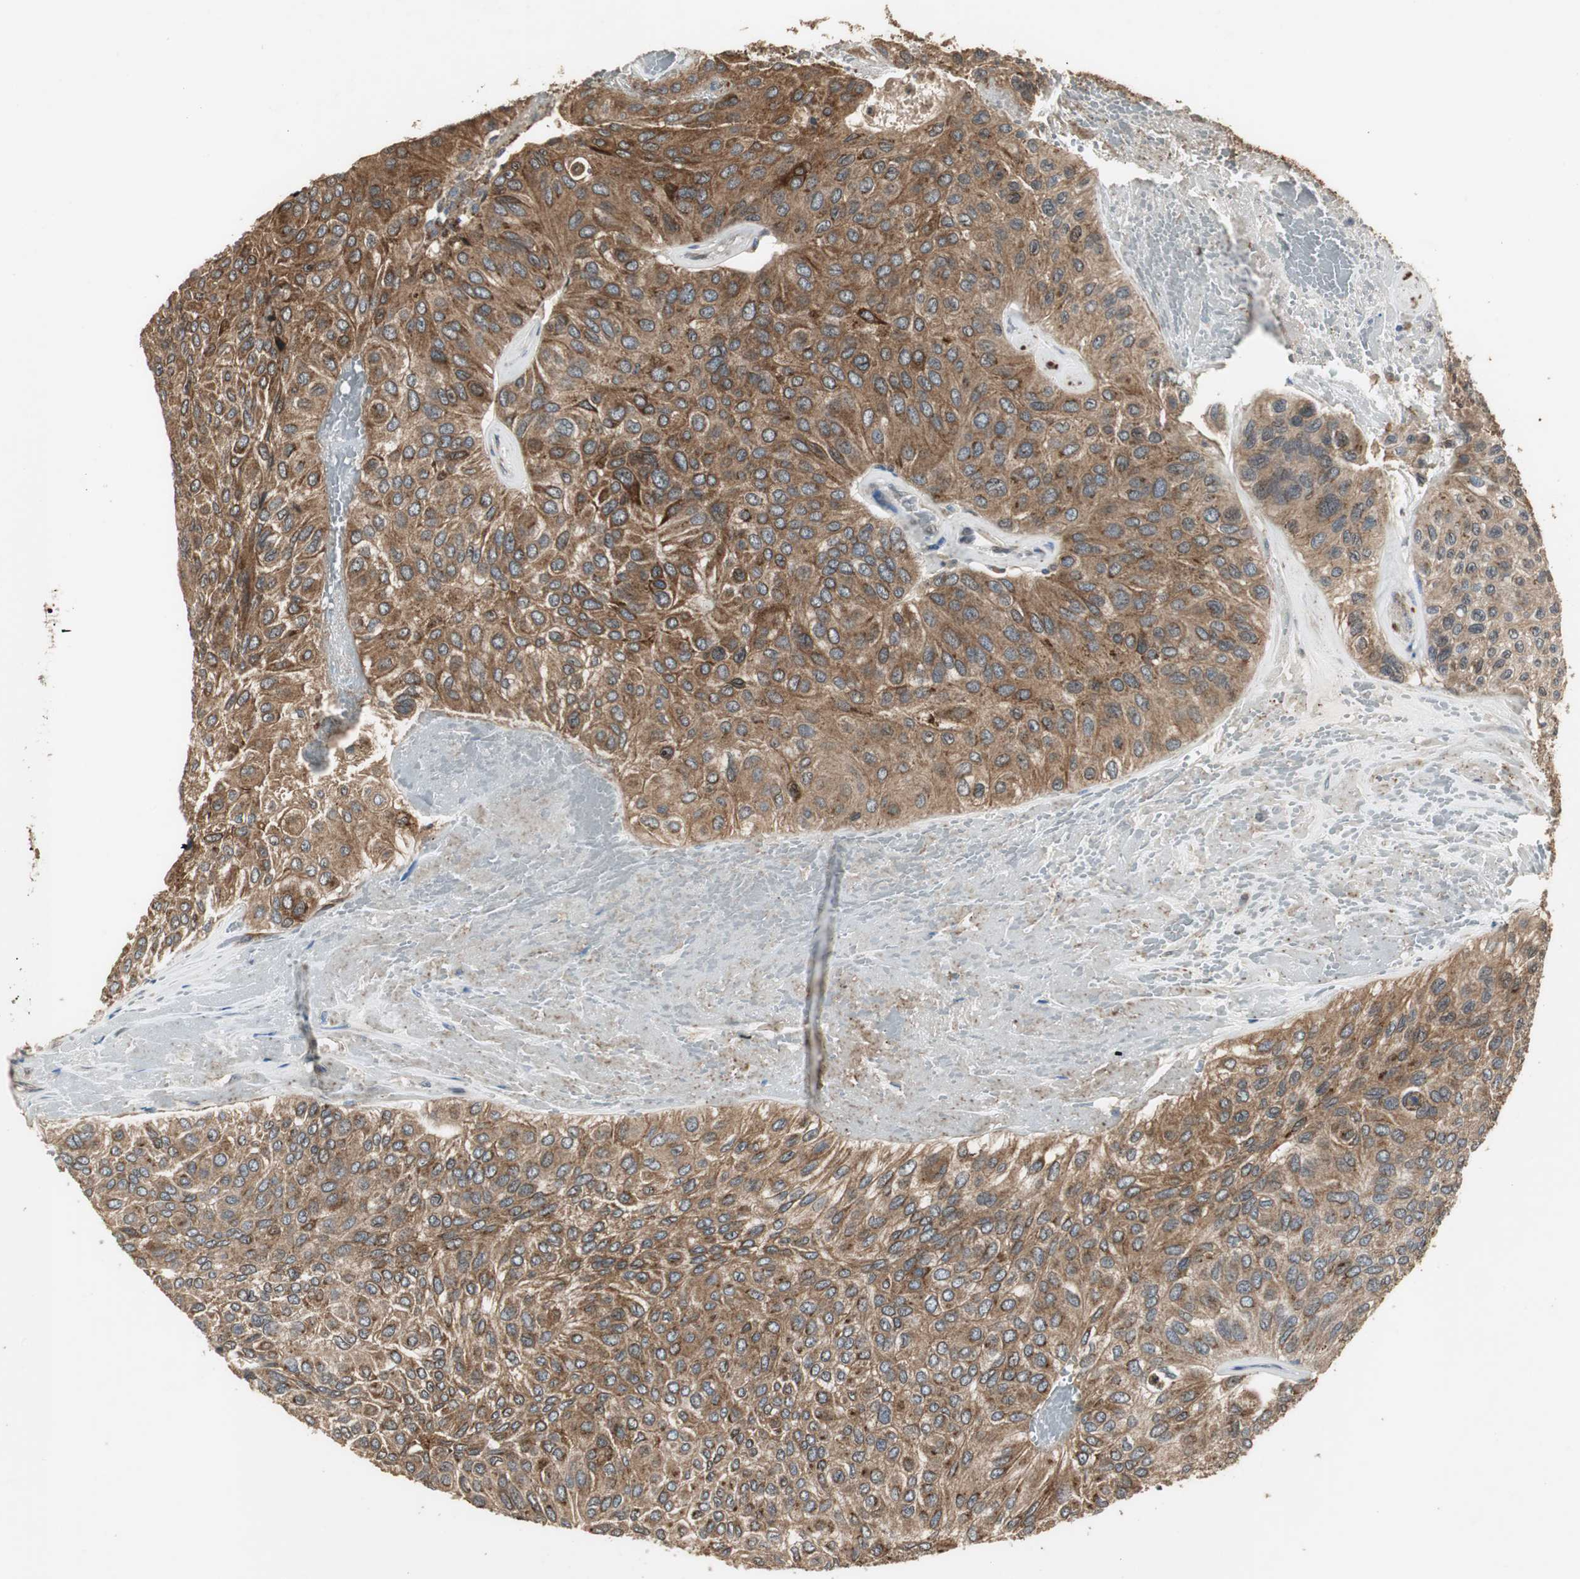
{"staining": {"intensity": "strong", "quantity": ">75%", "location": "cytoplasmic/membranous"}, "tissue": "urothelial cancer", "cell_type": "Tumor cells", "image_type": "cancer", "snomed": [{"axis": "morphology", "description": "Urothelial carcinoma, High grade"}, {"axis": "topography", "description": "Urinary bladder"}], "caption": "High-grade urothelial carcinoma stained with IHC displays strong cytoplasmic/membranous staining in approximately >75% of tumor cells. (Stains: DAB in brown, nuclei in blue, Microscopy: brightfield microscopy at high magnification).", "gene": "JTB", "patient": {"sex": "male", "age": 66}}